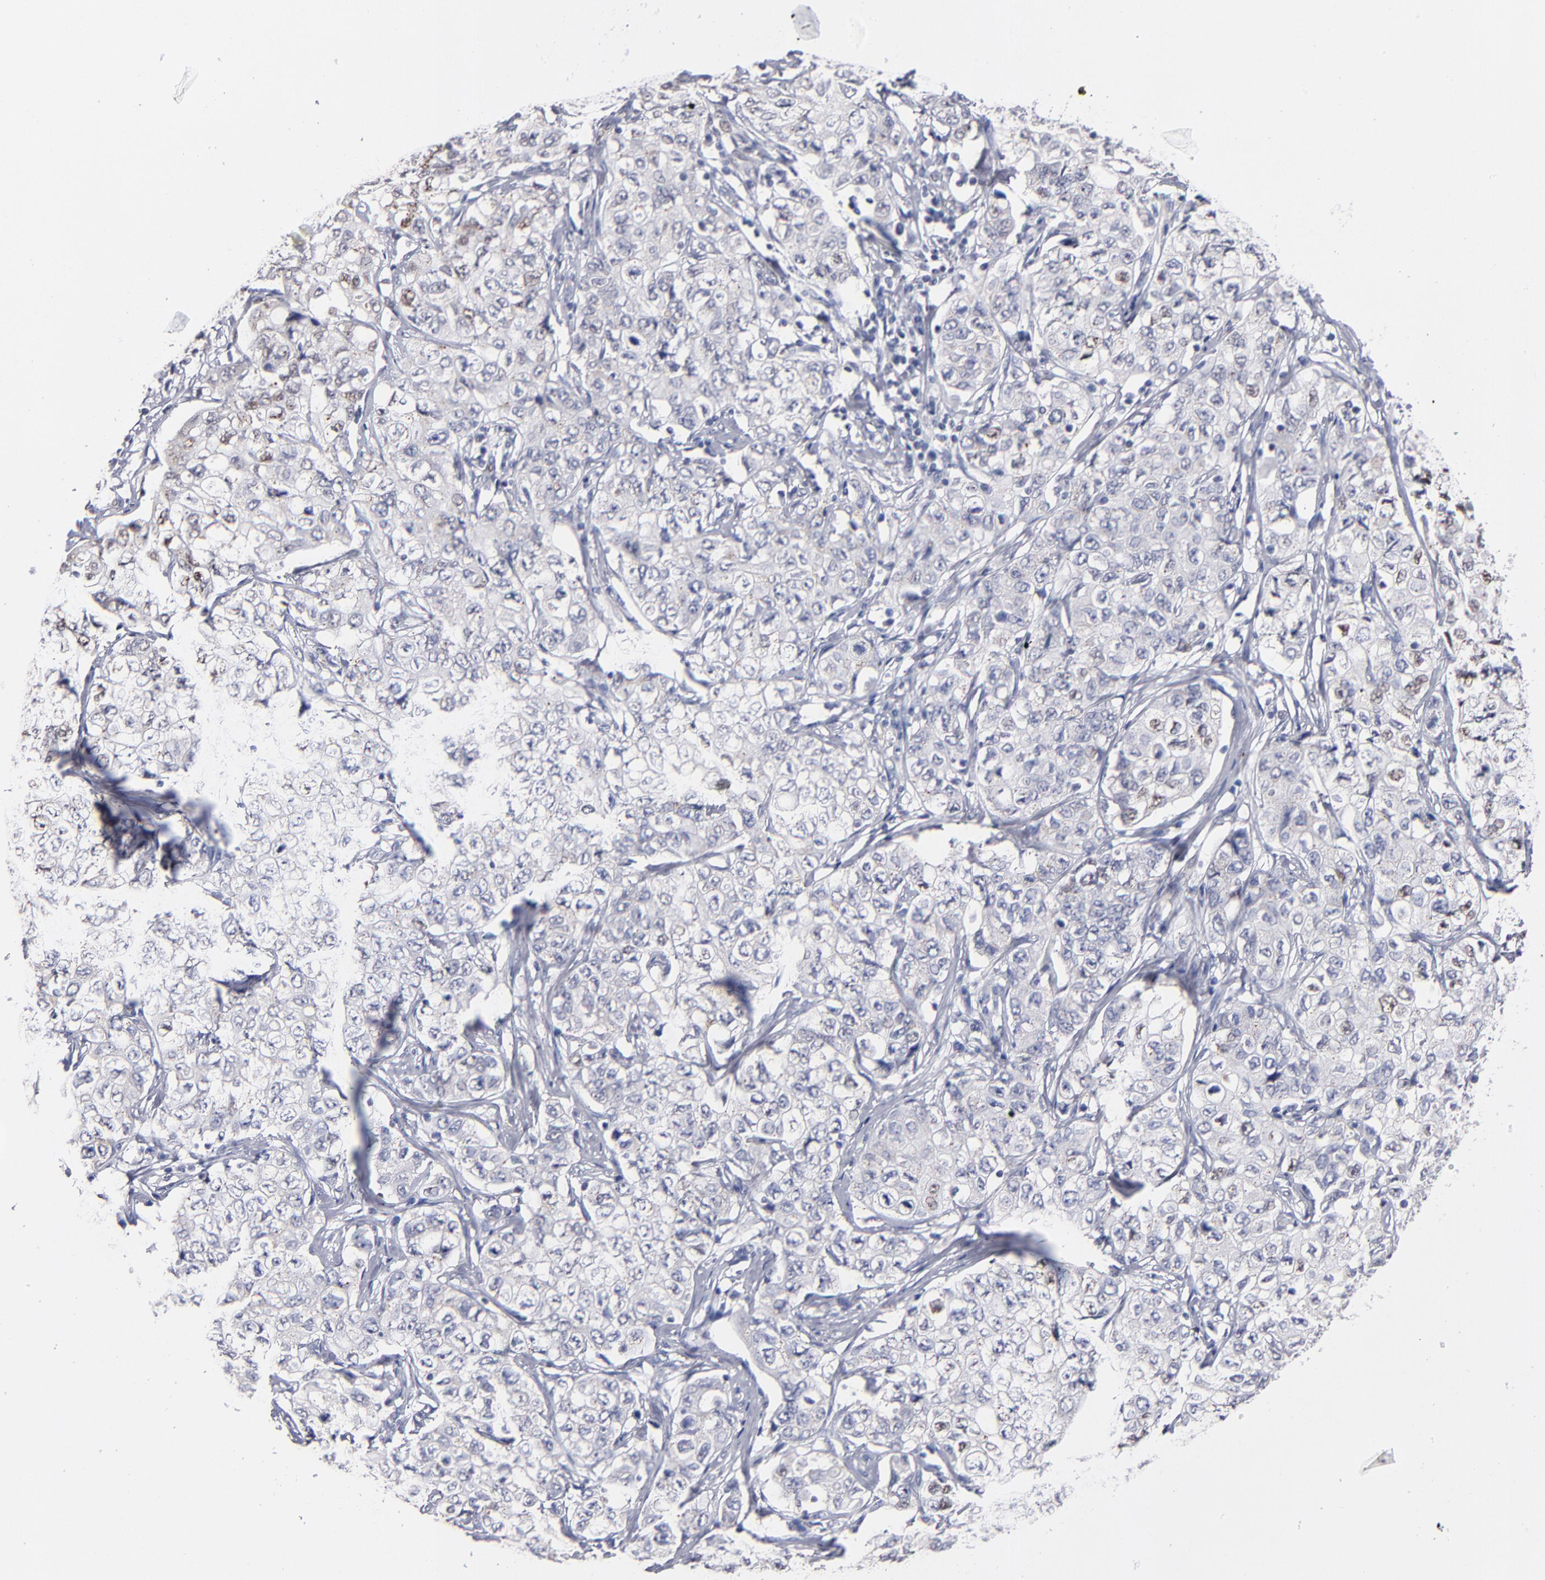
{"staining": {"intensity": "negative", "quantity": "none", "location": "none"}, "tissue": "stomach cancer", "cell_type": "Tumor cells", "image_type": "cancer", "snomed": [{"axis": "morphology", "description": "Adenocarcinoma, NOS"}, {"axis": "topography", "description": "Stomach"}], "caption": "This is a micrograph of immunohistochemistry staining of stomach cancer (adenocarcinoma), which shows no staining in tumor cells.", "gene": "MN1", "patient": {"sex": "male", "age": 48}}